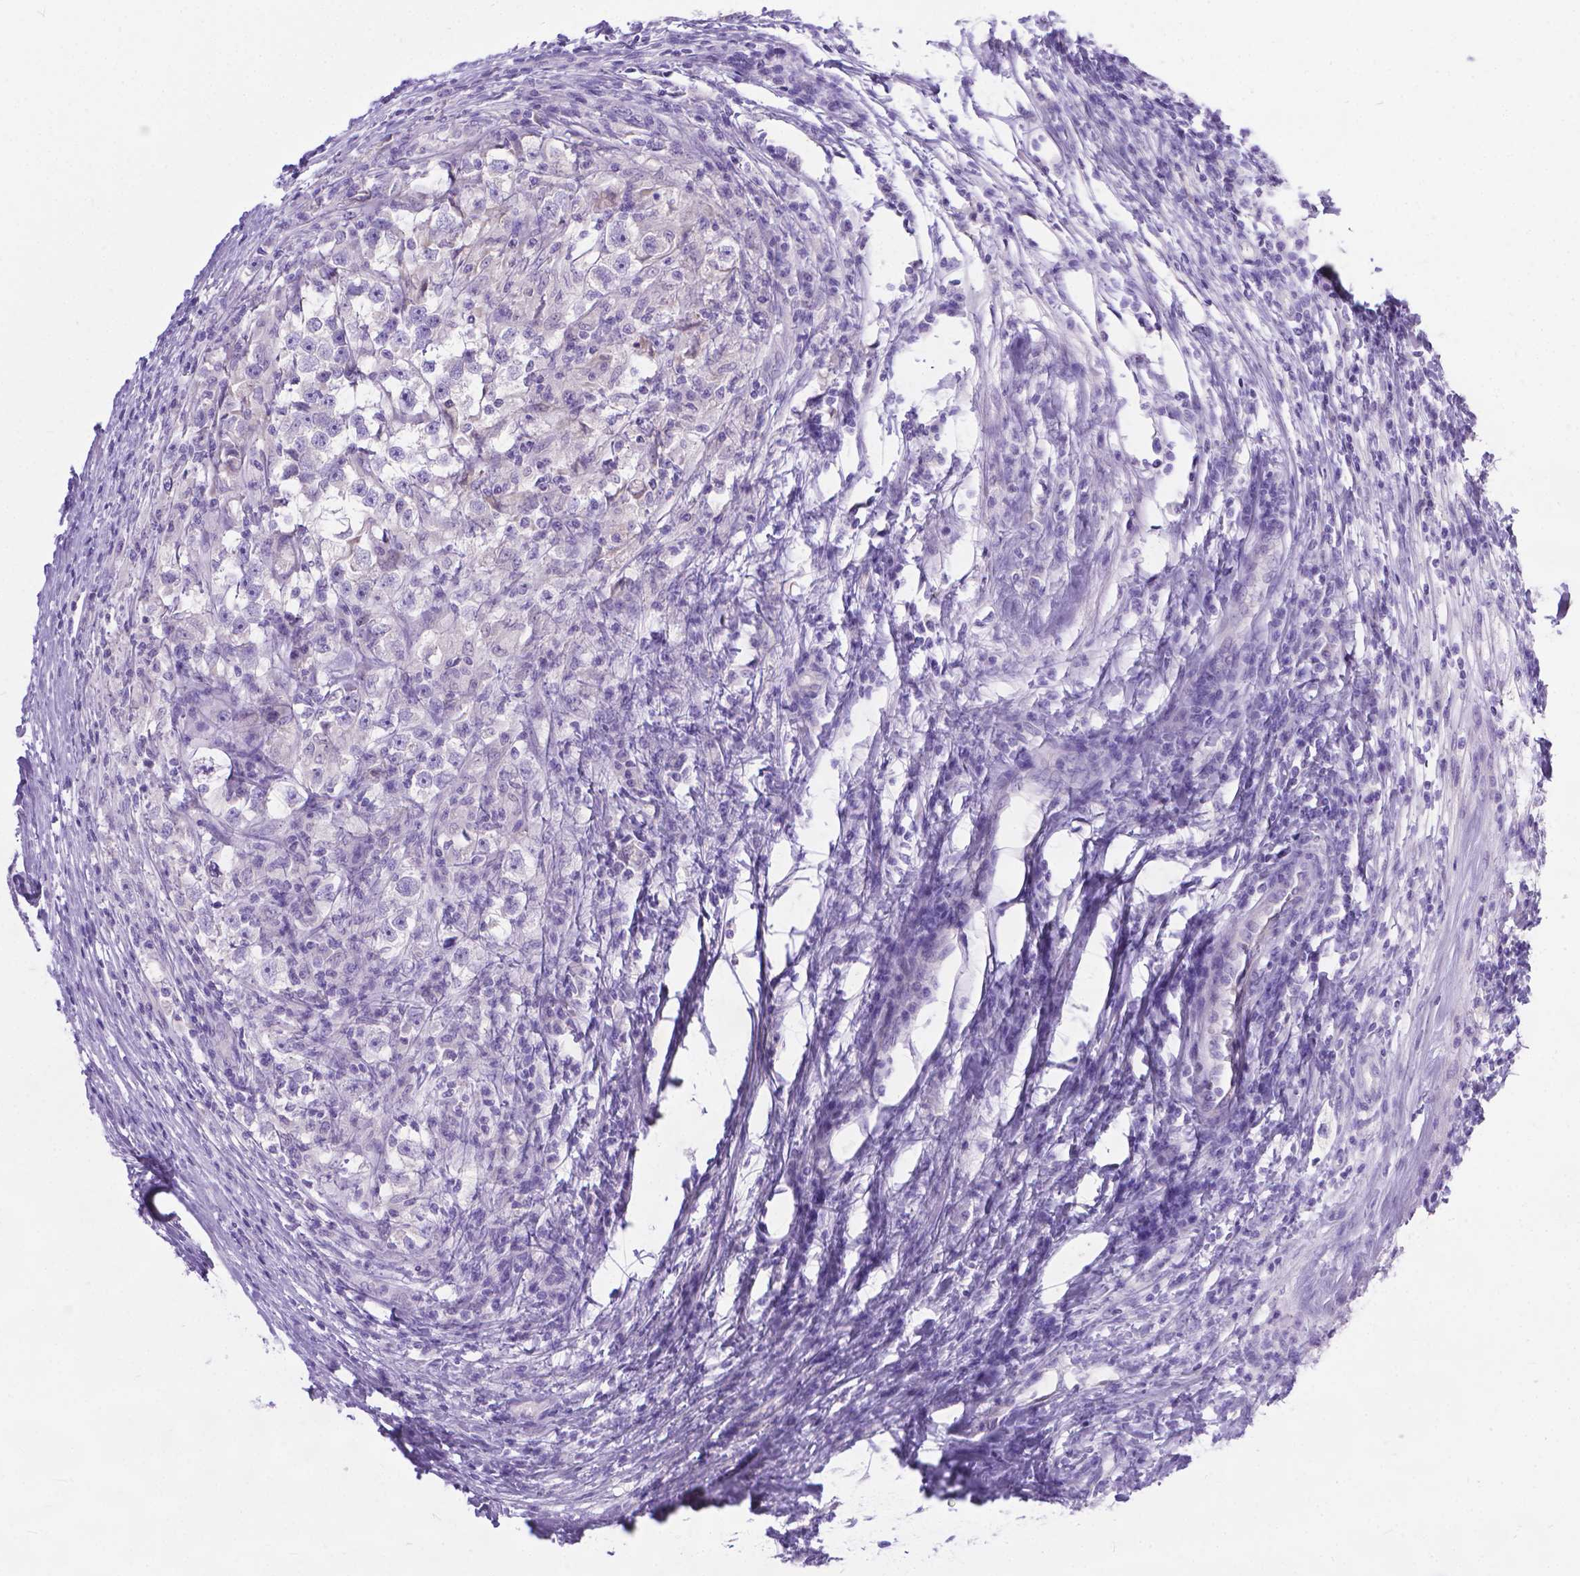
{"staining": {"intensity": "negative", "quantity": "none", "location": "none"}, "tissue": "testis cancer", "cell_type": "Tumor cells", "image_type": "cancer", "snomed": [{"axis": "morphology", "description": "Seminoma, NOS"}, {"axis": "topography", "description": "Testis"}], "caption": "Photomicrograph shows no protein positivity in tumor cells of seminoma (testis) tissue.", "gene": "TTLL6", "patient": {"sex": "male", "age": 33}}